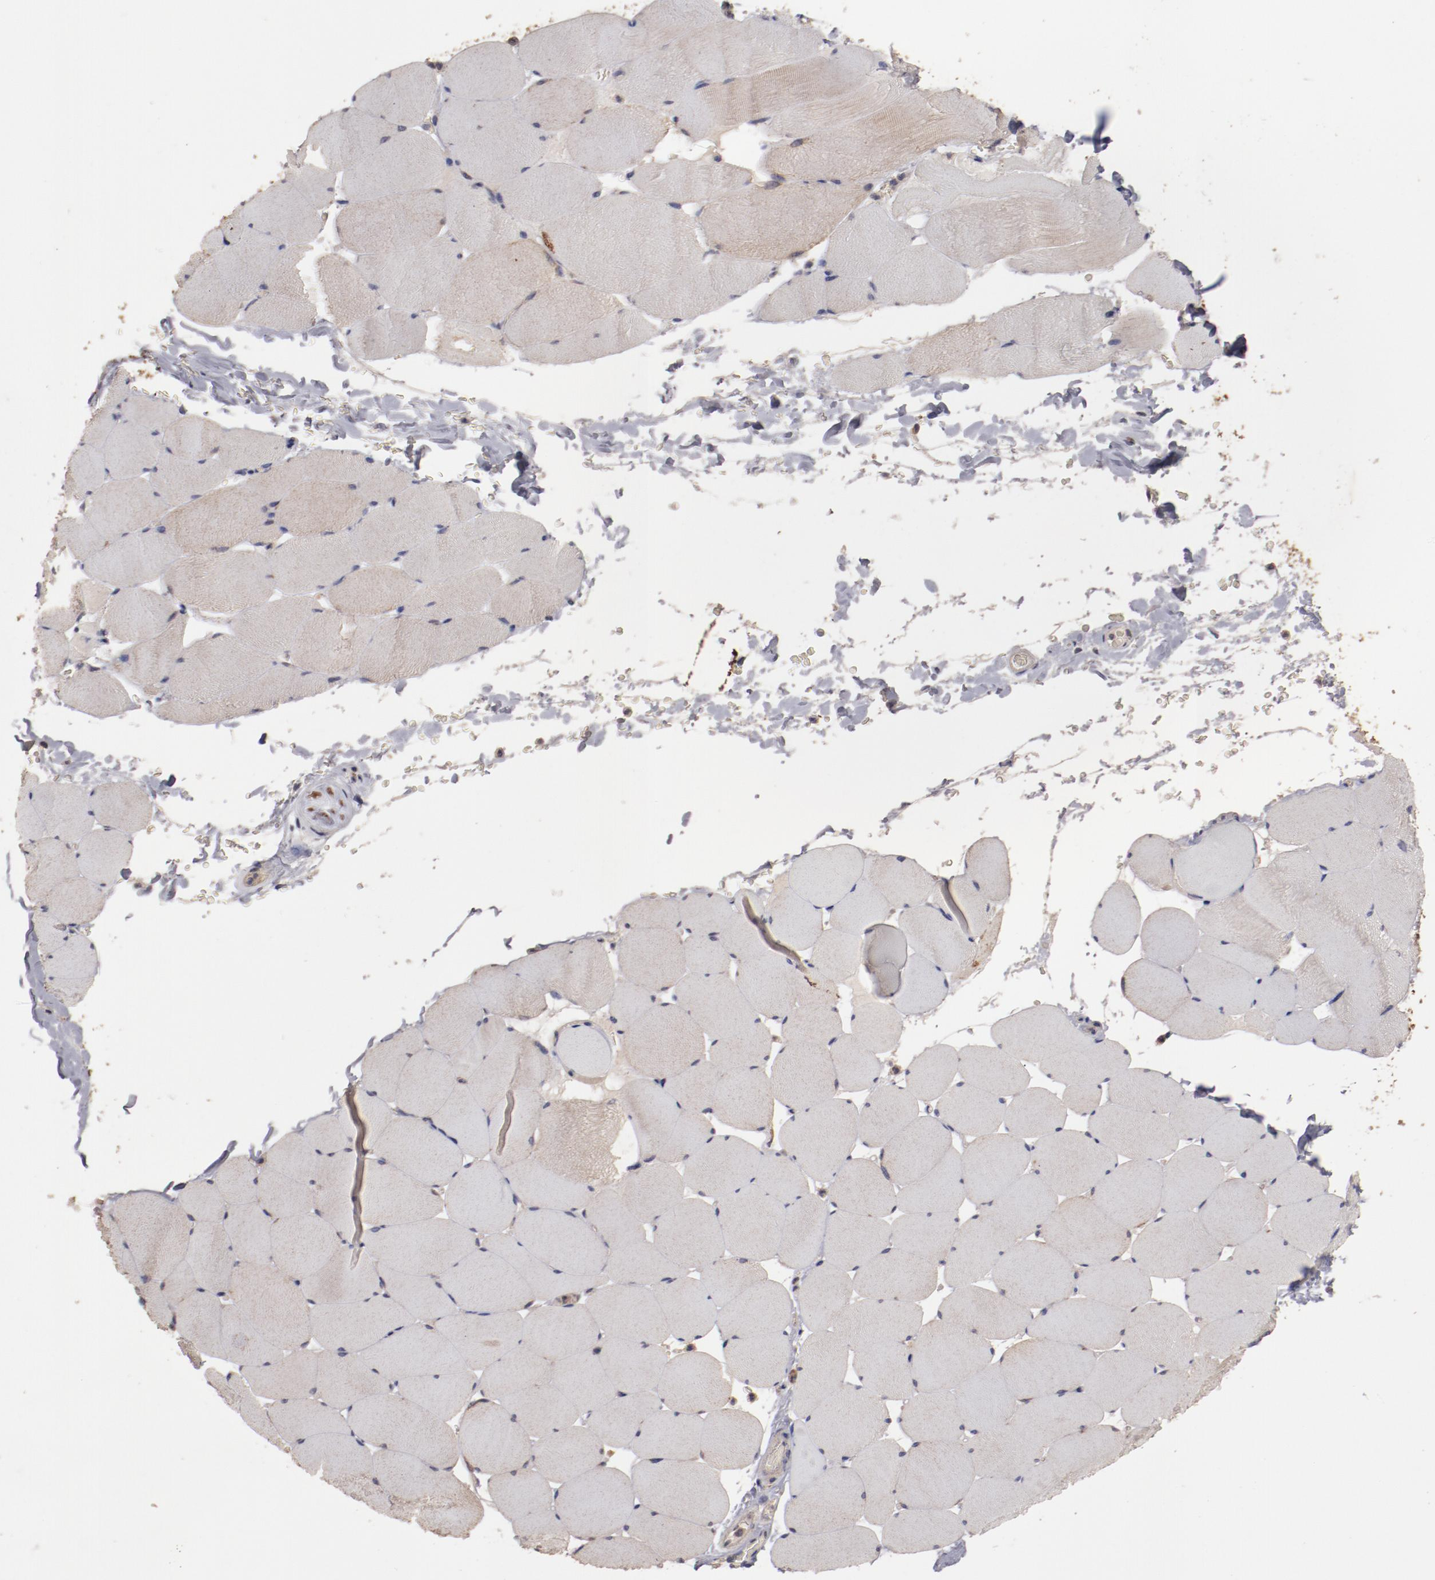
{"staining": {"intensity": "weak", "quantity": ">75%", "location": "cytoplasmic/membranous"}, "tissue": "skeletal muscle", "cell_type": "Myocytes", "image_type": "normal", "snomed": [{"axis": "morphology", "description": "Normal tissue, NOS"}, {"axis": "topography", "description": "Skeletal muscle"}], "caption": "A low amount of weak cytoplasmic/membranous positivity is appreciated in approximately >75% of myocytes in benign skeletal muscle.", "gene": "LRRC75B", "patient": {"sex": "male", "age": 62}}